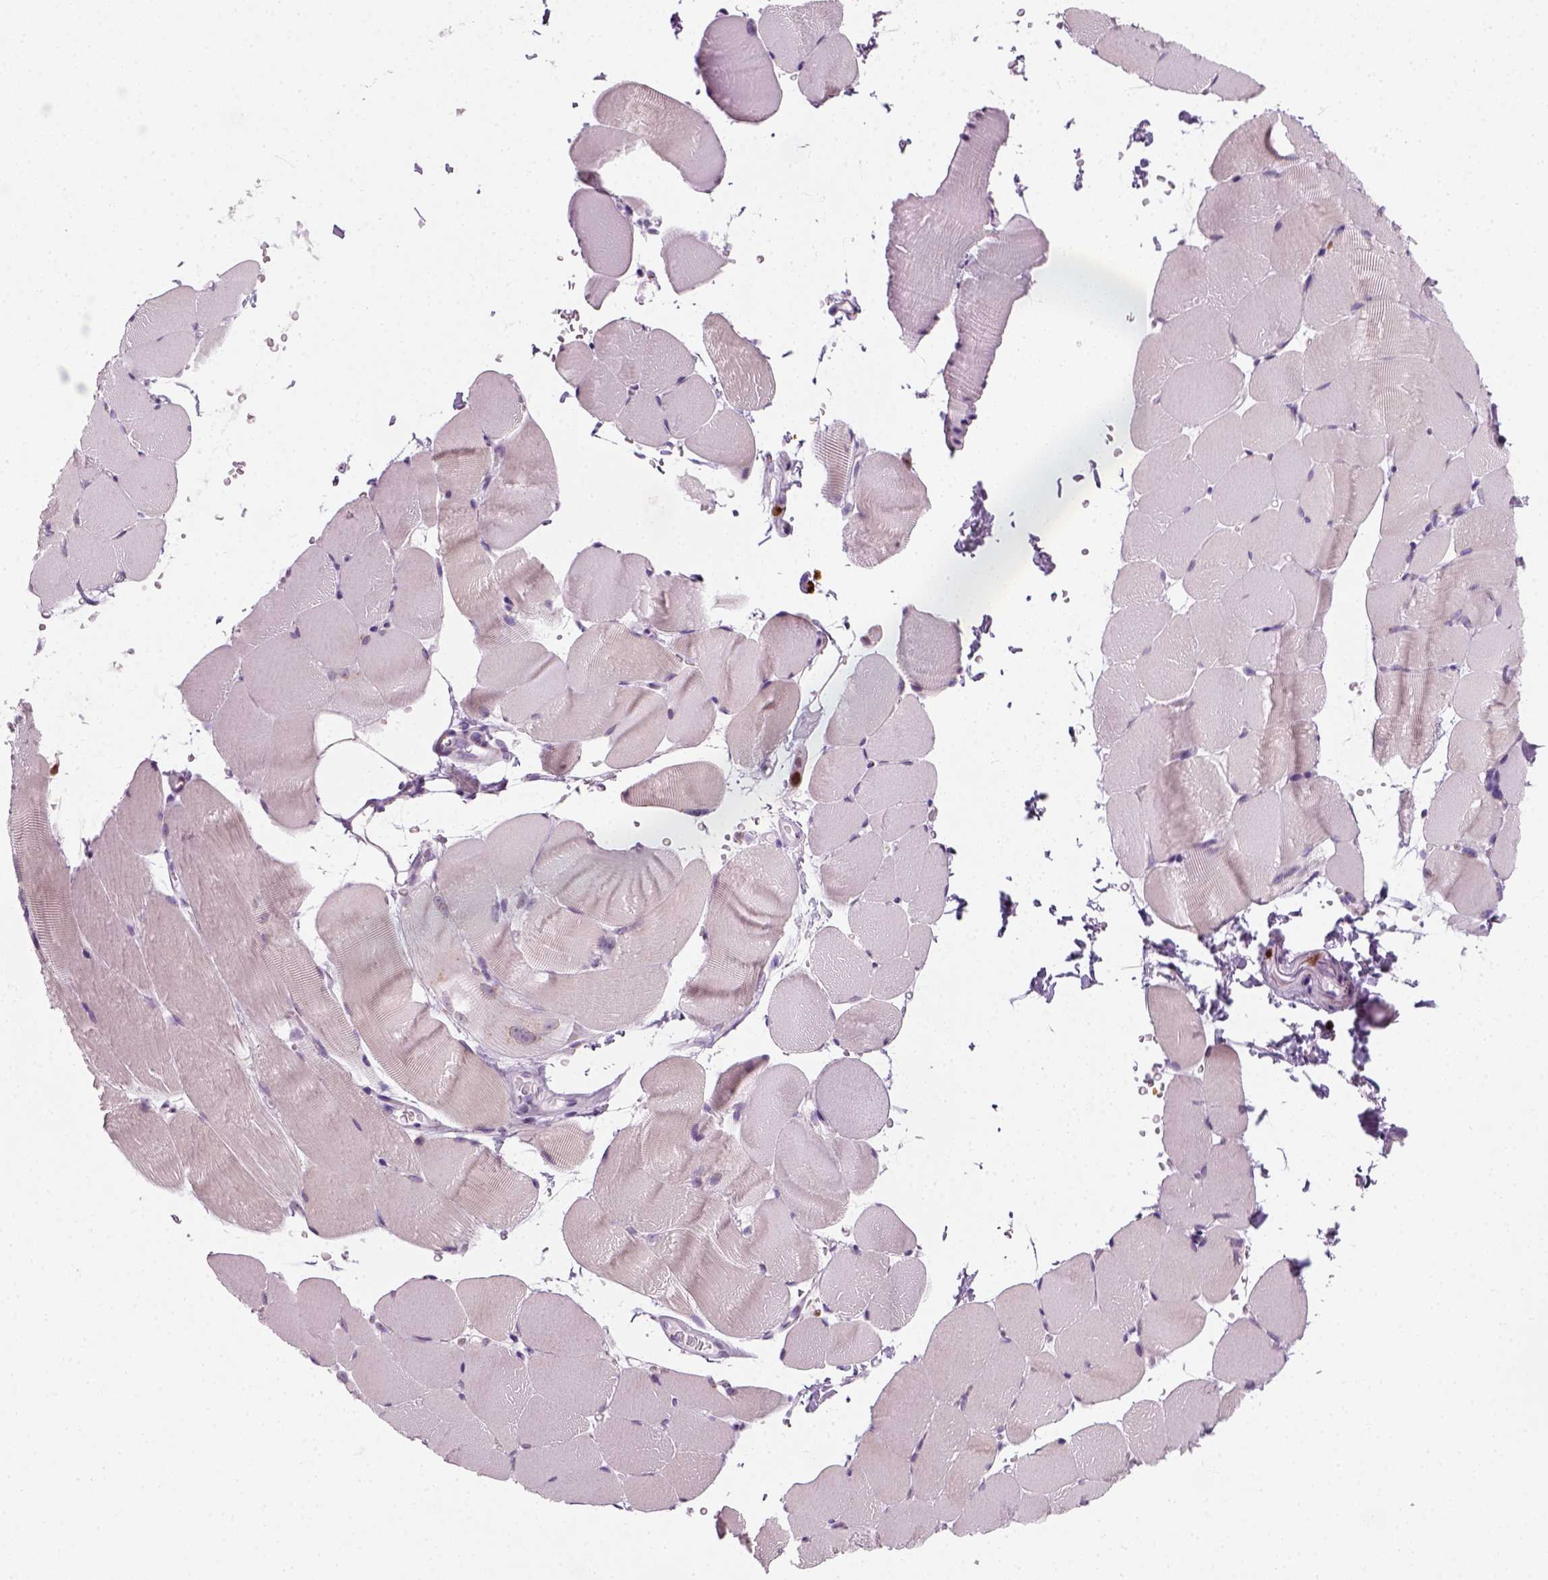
{"staining": {"intensity": "negative", "quantity": "none", "location": "none"}, "tissue": "skeletal muscle", "cell_type": "Myocytes", "image_type": "normal", "snomed": [{"axis": "morphology", "description": "Normal tissue, NOS"}, {"axis": "topography", "description": "Skeletal muscle"}], "caption": "Protein analysis of unremarkable skeletal muscle displays no significant expression in myocytes.", "gene": "IL4", "patient": {"sex": "female", "age": 37}}